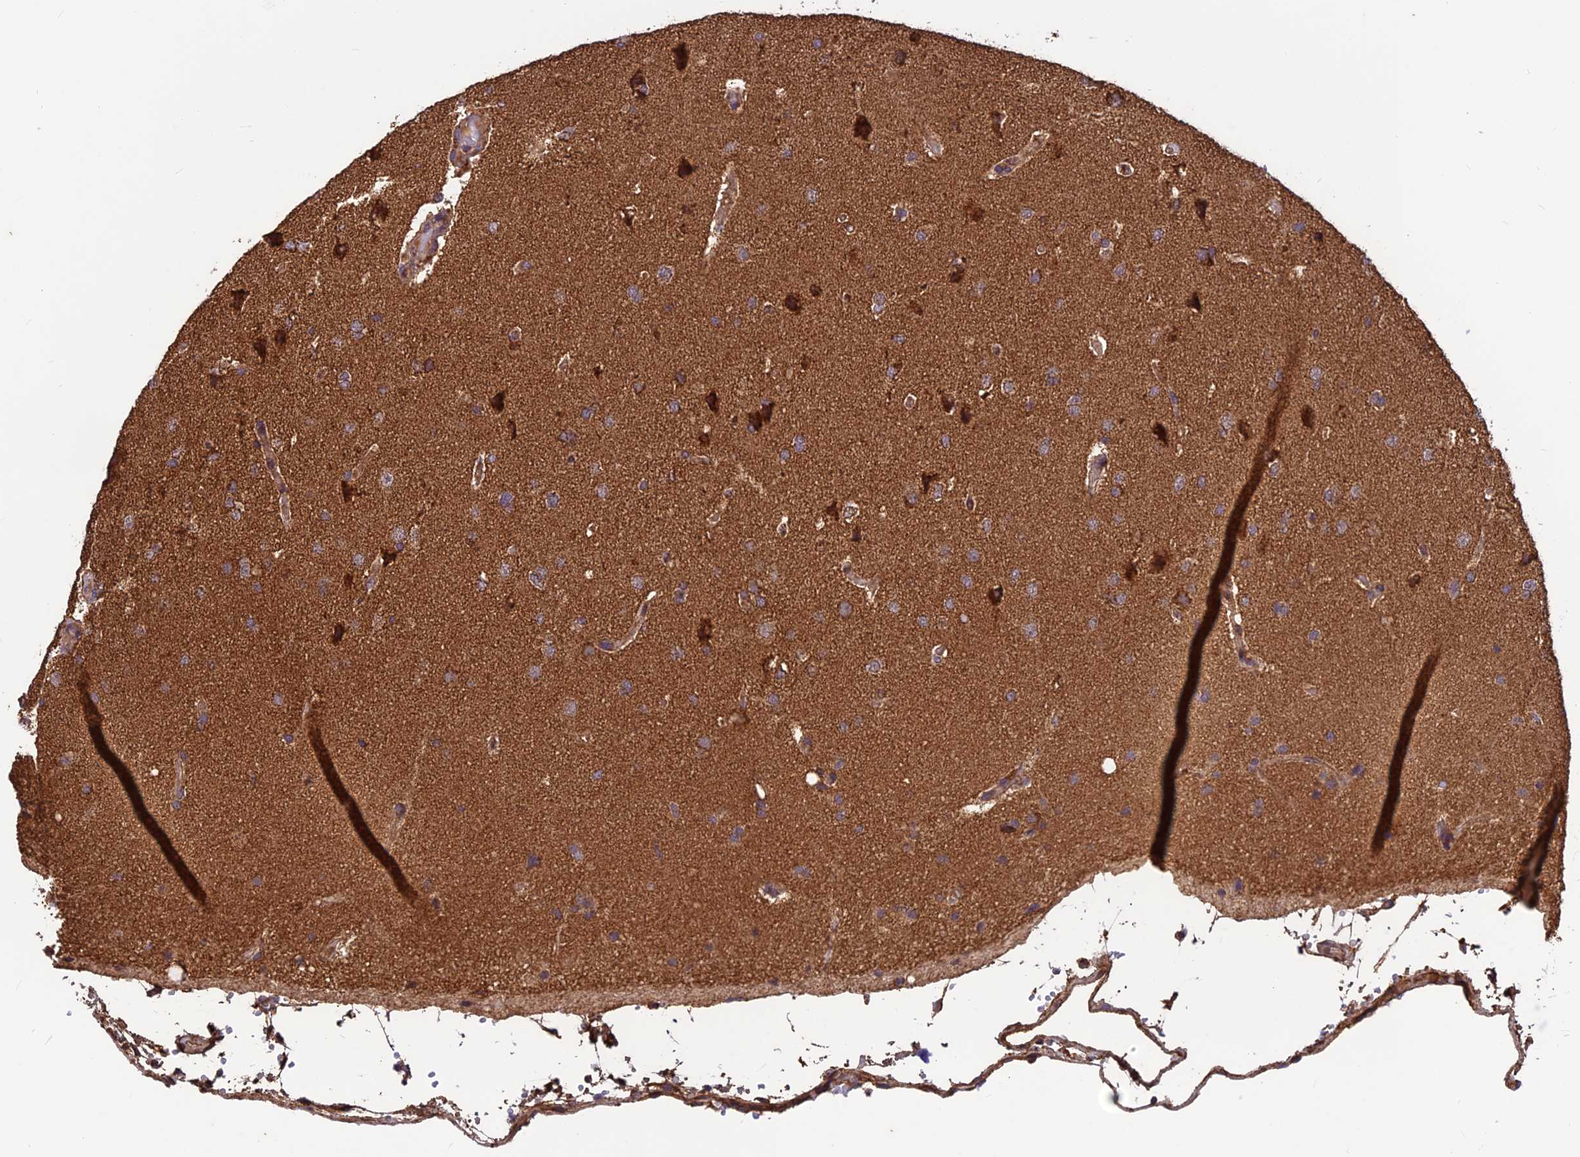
{"staining": {"intensity": "negative", "quantity": "none", "location": "none"}, "tissue": "glioma", "cell_type": "Tumor cells", "image_type": "cancer", "snomed": [{"axis": "morphology", "description": "Glioma, malignant, High grade"}, {"axis": "topography", "description": "Brain"}], "caption": "Image shows no significant protein staining in tumor cells of glioma.", "gene": "CCDC15", "patient": {"sex": "male", "age": 72}}